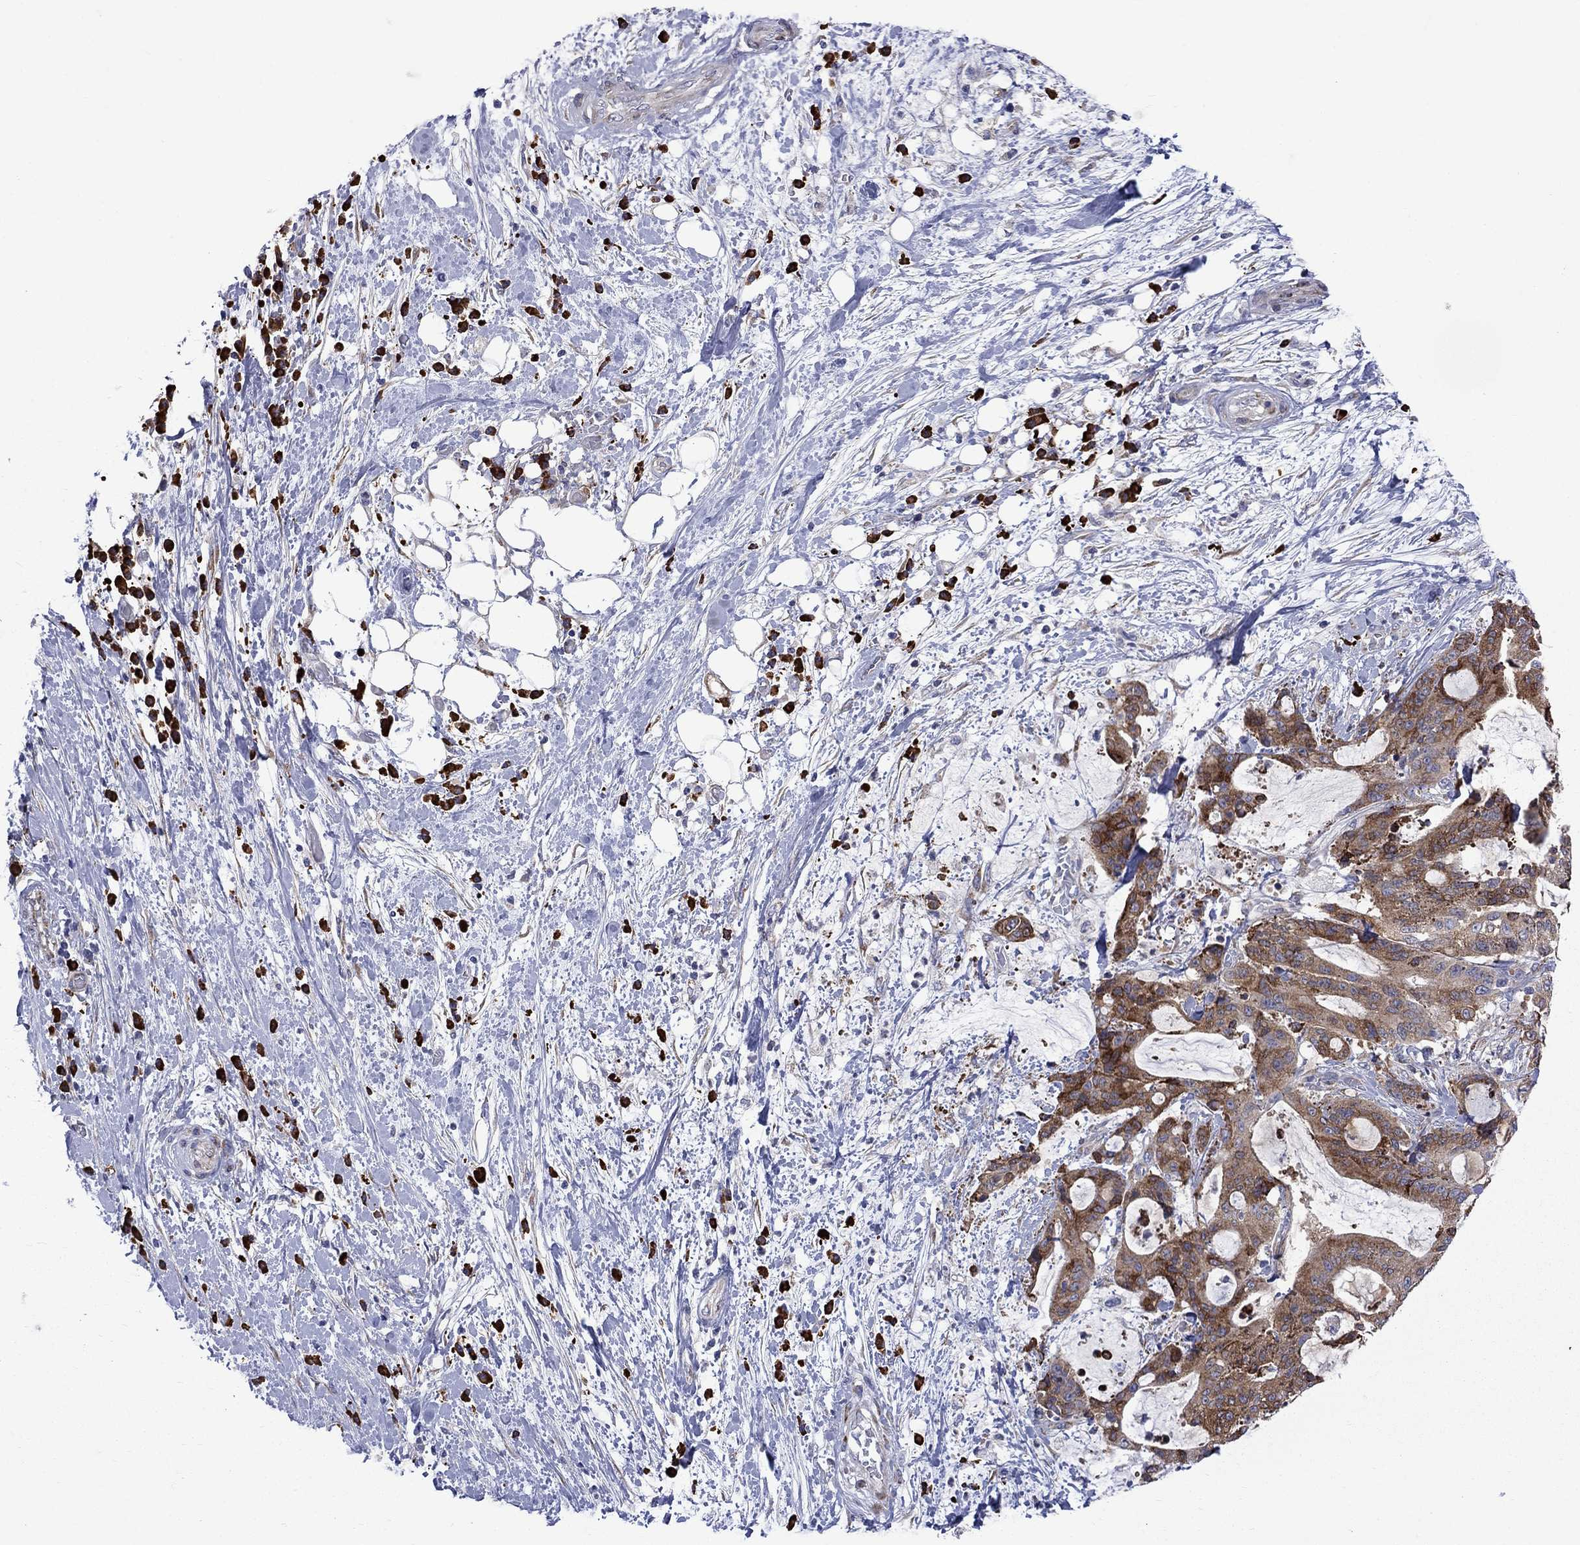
{"staining": {"intensity": "moderate", "quantity": ">75%", "location": "cytoplasmic/membranous"}, "tissue": "liver cancer", "cell_type": "Tumor cells", "image_type": "cancer", "snomed": [{"axis": "morphology", "description": "Cholangiocarcinoma"}, {"axis": "topography", "description": "Liver"}], "caption": "A photomicrograph of liver cancer stained for a protein reveals moderate cytoplasmic/membranous brown staining in tumor cells. (Brightfield microscopy of DAB IHC at high magnification).", "gene": "ASNS", "patient": {"sex": "female", "age": 73}}